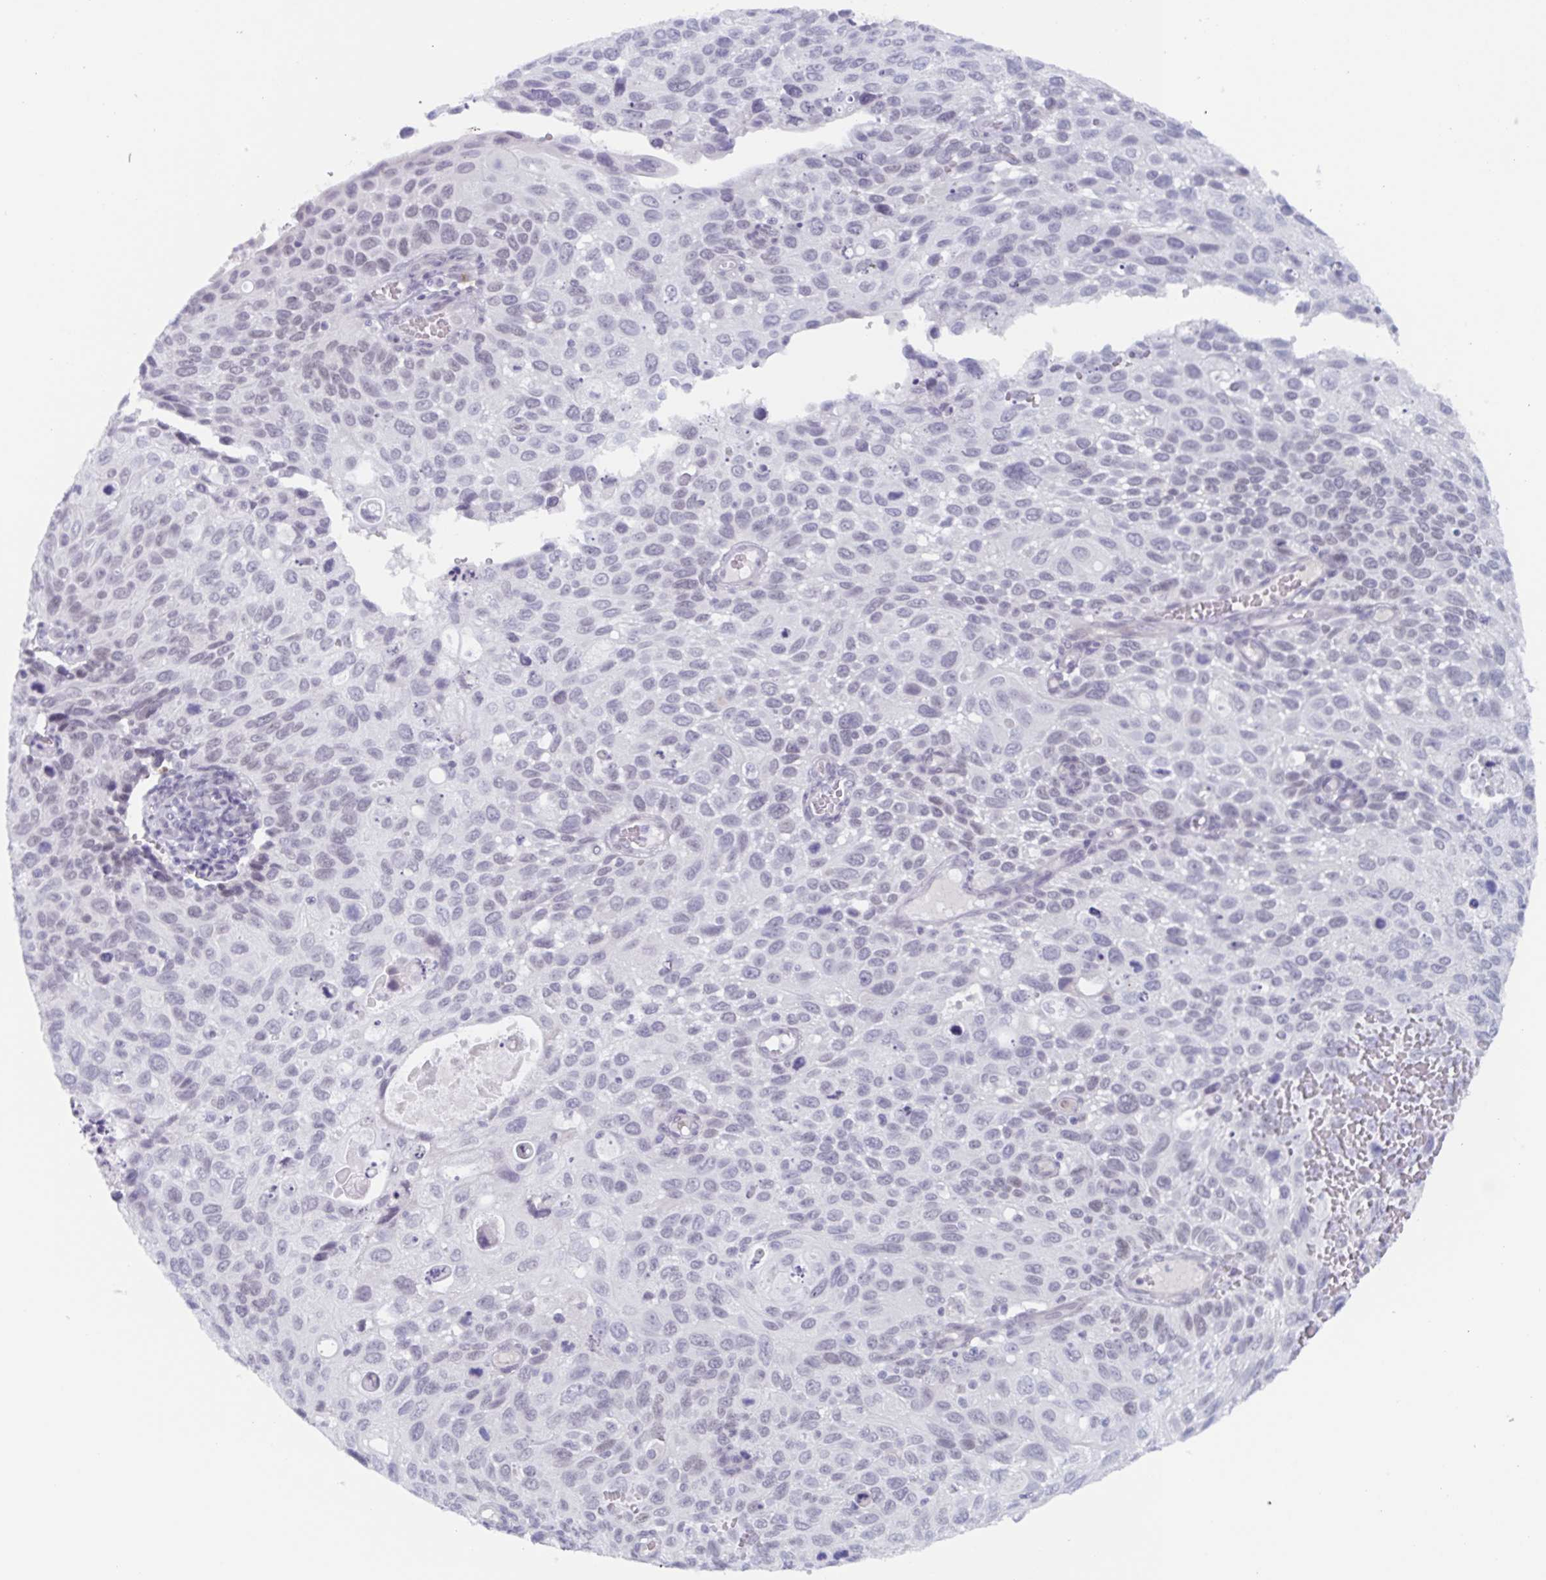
{"staining": {"intensity": "negative", "quantity": "none", "location": "none"}, "tissue": "cervical cancer", "cell_type": "Tumor cells", "image_type": "cancer", "snomed": [{"axis": "morphology", "description": "Squamous cell carcinoma, NOS"}, {"axis": "topography", "description": "Cervix"}], "caption": "This is an IHC photomicrograph of human cervical cancer. There is no expression in tumor cells.", "gene": "ZFP64", "patient": {"sex": "female", "age": 70}}